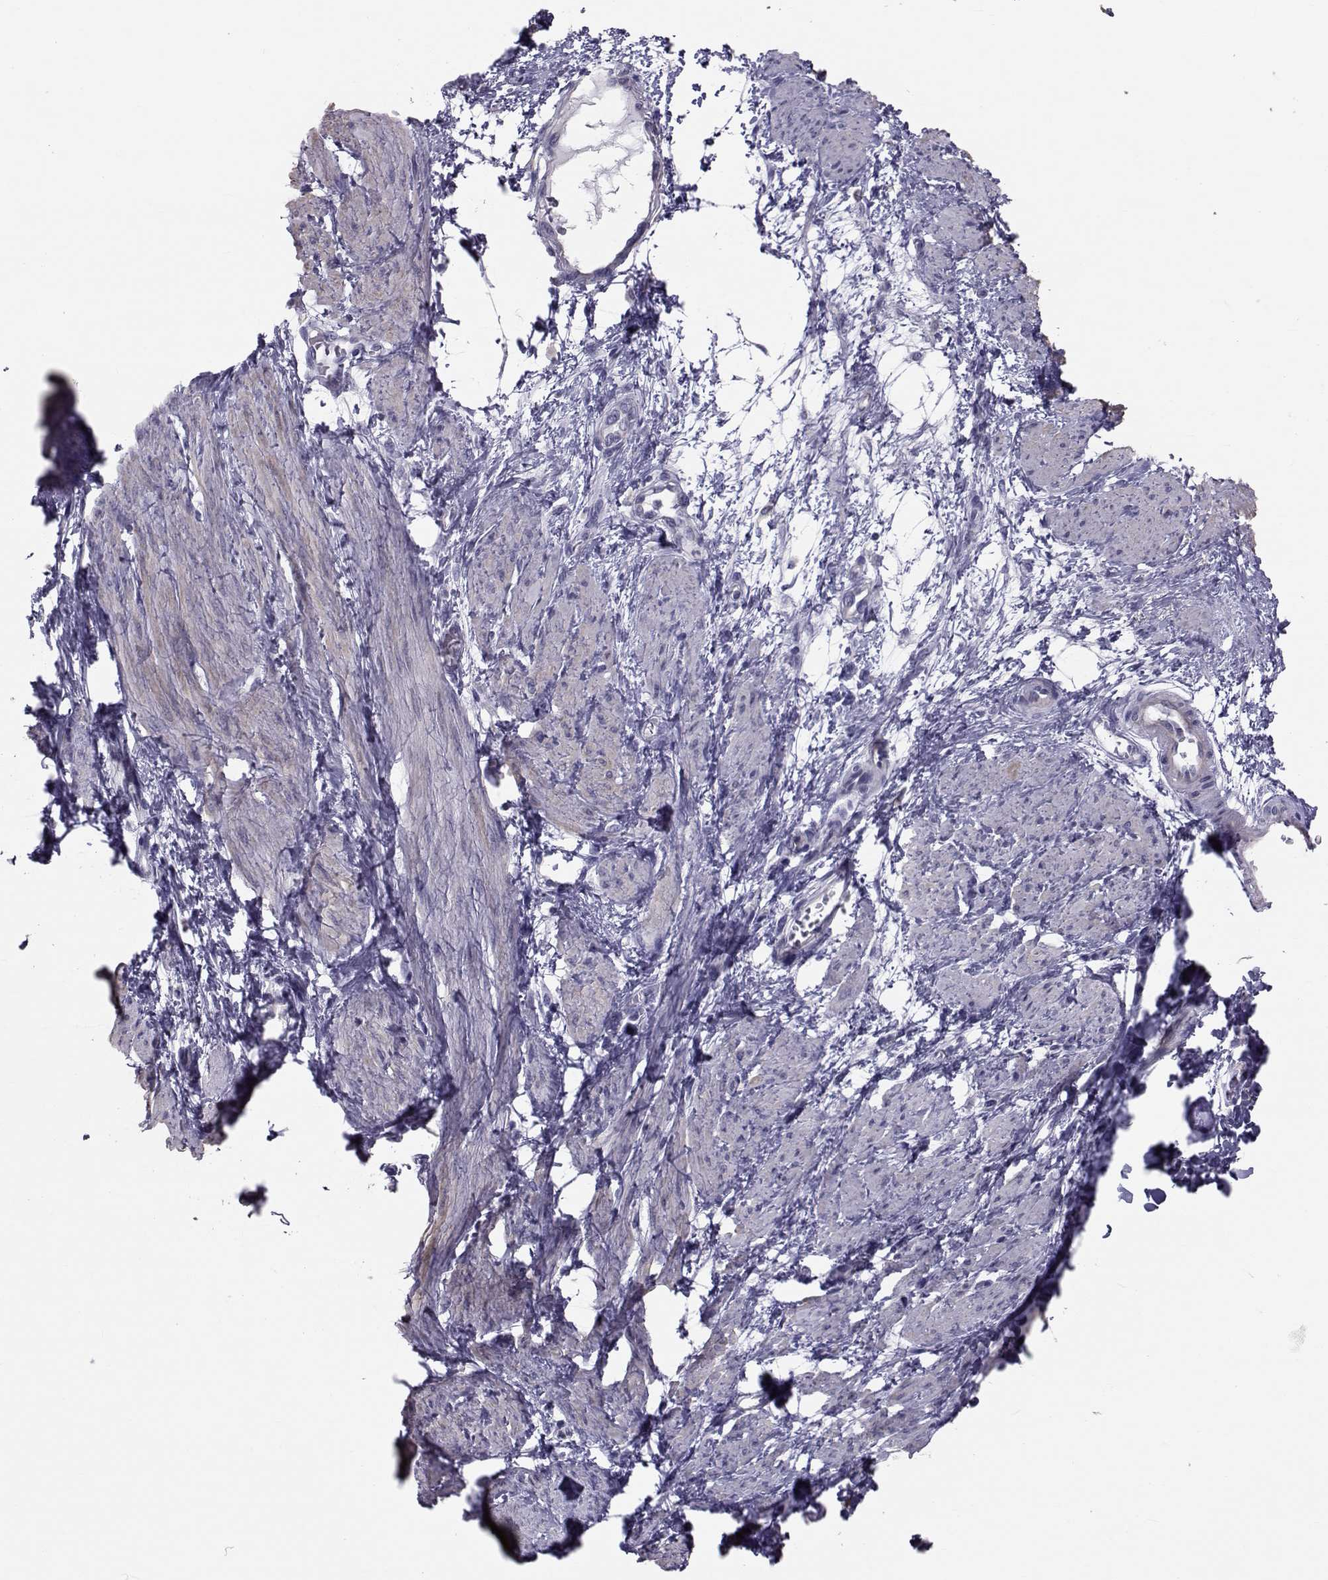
{"staining": {"intensity": "weak", "quantity": "<25%", "location": "cytoplasmic/membranous"}, "tissue": "smooth muscle", "cell_type": "Smooth muscle cells", "image_type": "normal", "snomed": [{"axis": "morphology", "description": "Normal tissue, NOS"}, {"axis": "topography", "description": "Smooth muscle"}, {"axis": "topography", "description": "Uterus"}], "caption": "A micrograph of human smooth muscle is negative for staining in smooth muscle cells. Brightfield microscopy of immunohistochemistry stained with DAB (brown) and hematoxylin (blue), captured at high magnification.", "gene": "GARIN3", "patient": {"sex": "female", "age": 39}}